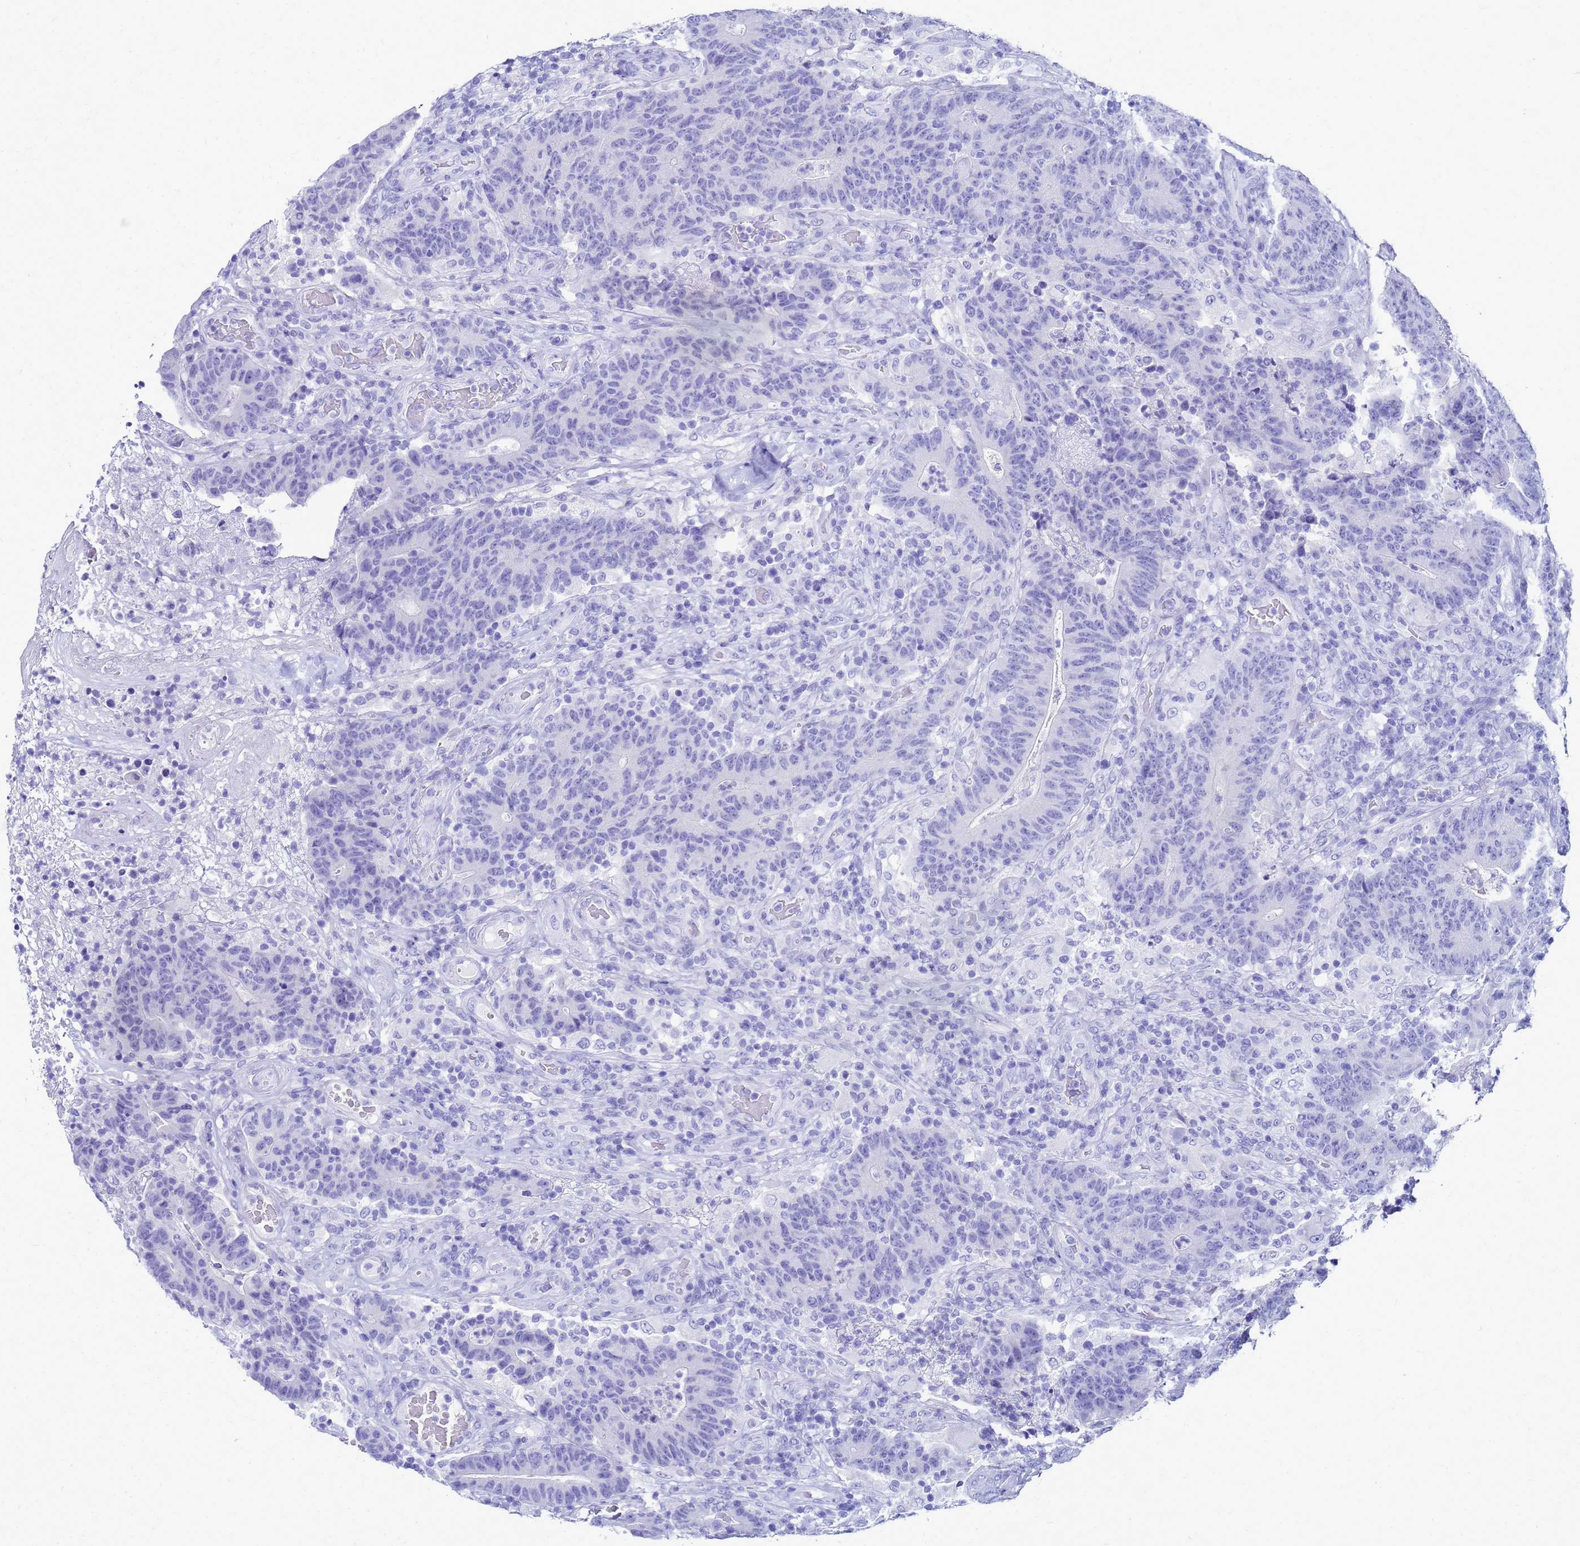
{"staining": {"intensity": "negative", "quantity": "none", "location": "none"}, "tissue": "colorectal cancer", "cell_type": "Tumor cells", "image_type": "cancer", "snomed": [{"axis": "morphology", "description": "Normal tissue, NOS"}, {"axis": "morphology", "description": "Adenocarcinoma, NOS"}, {"axis": "topography", "description": "Colon"}], "caption": "Tumor cells are negative for protein expression in human adenocarcinoma (colorectal).", "gene": "CKB", "patient": {"sex": "female", "age": 75}}